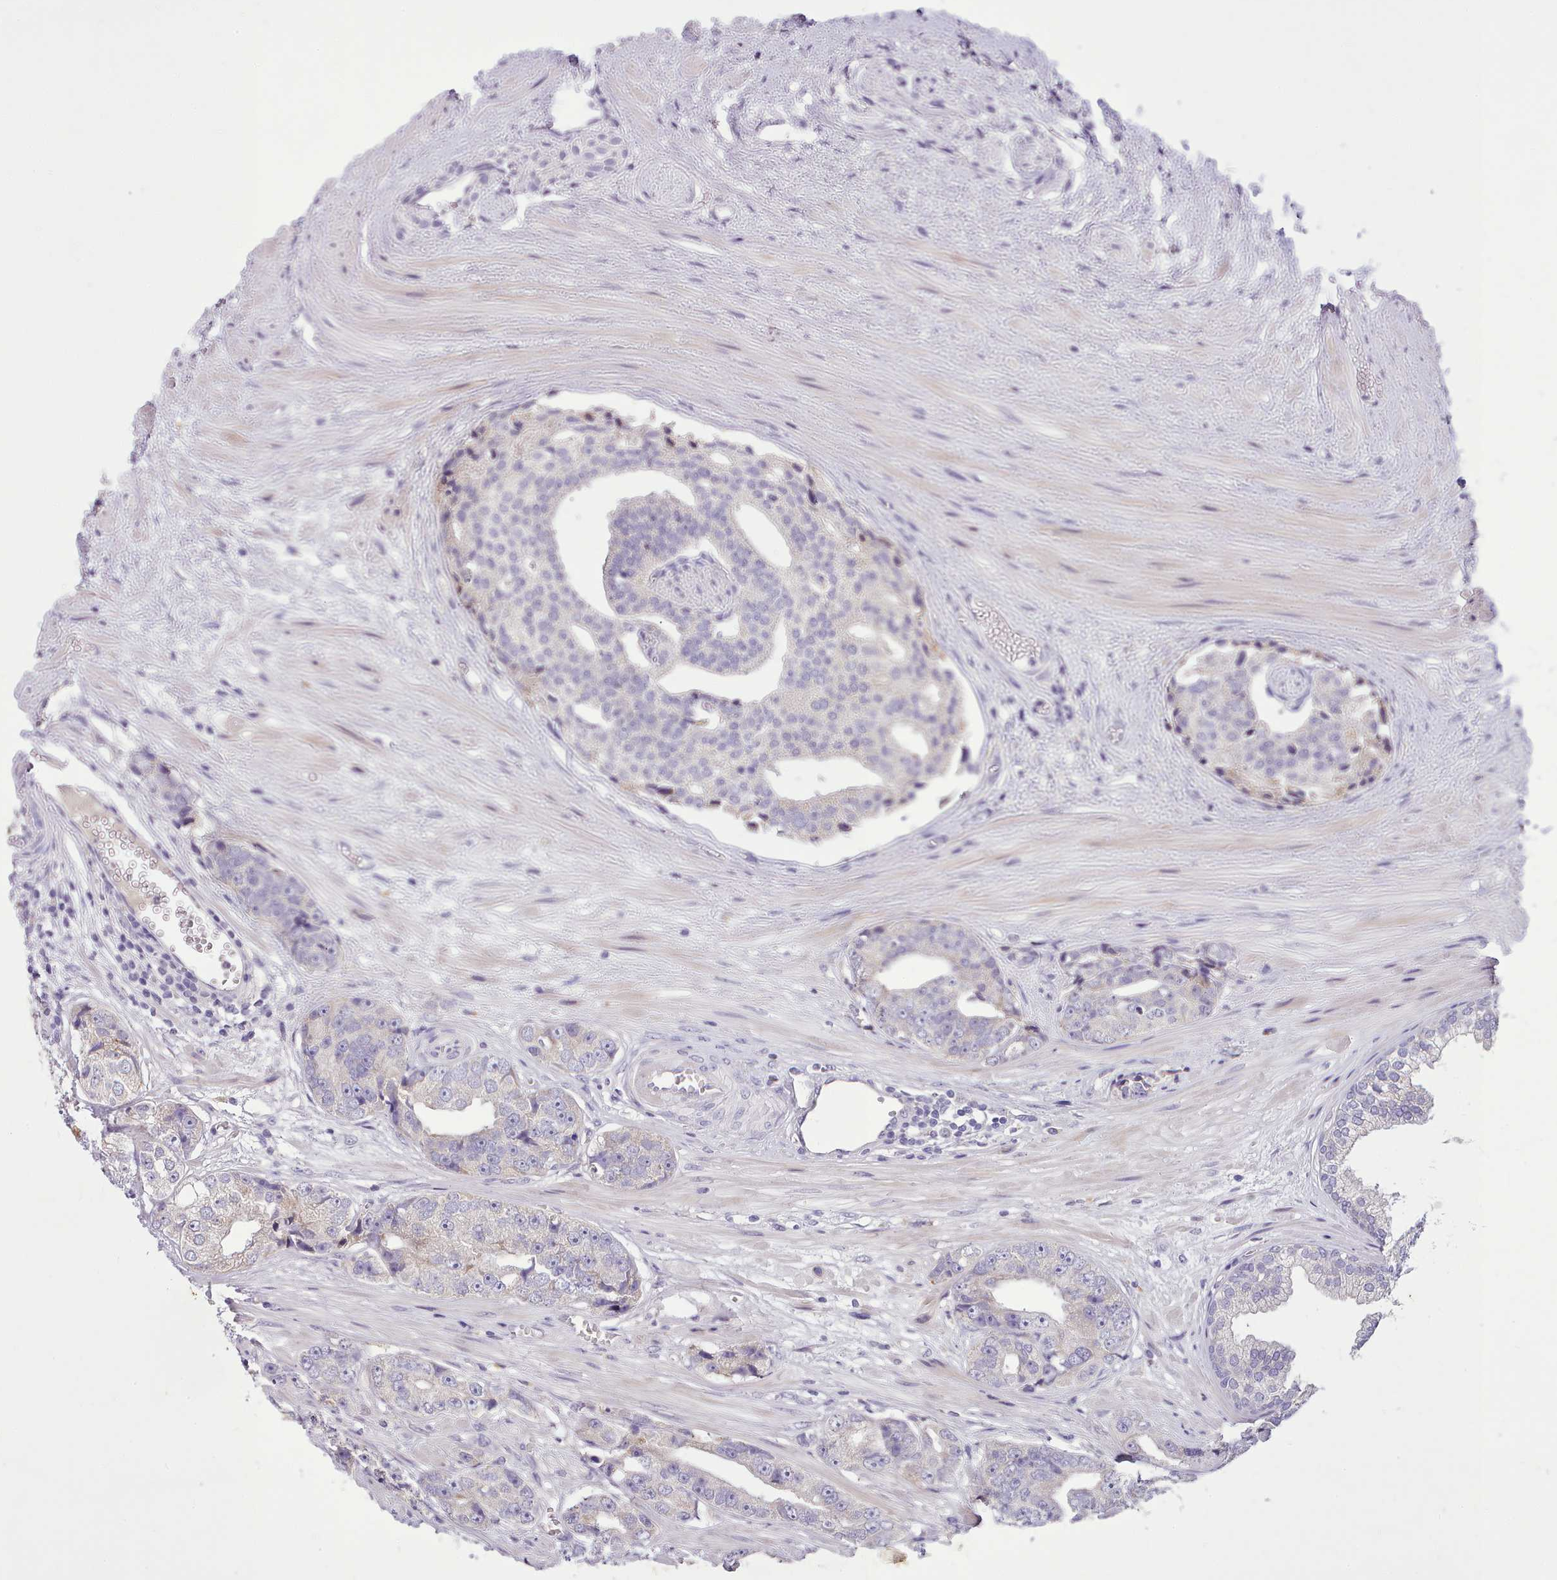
{"staining": {"intensity": "negative", "quantity": "none", "location": "none"}, "tissue": "prostate cancer", "cell_type": "Tumor cells", "image_type": "cancer", "snomed": [{"axis": "morphology", "description": "Adenocarcinoma, High grade"}, {"axis": "topography", "description": "Prostate"}], "caption": "A high-resolution photomicrograph shows immunohistochemistry staining of prostate cancer (adenocarcinoma (high-grade)), which shows no significant expression in tumor cells.", "gene": "FAM83E", "patient": {"sex": "male", "age": 71}}